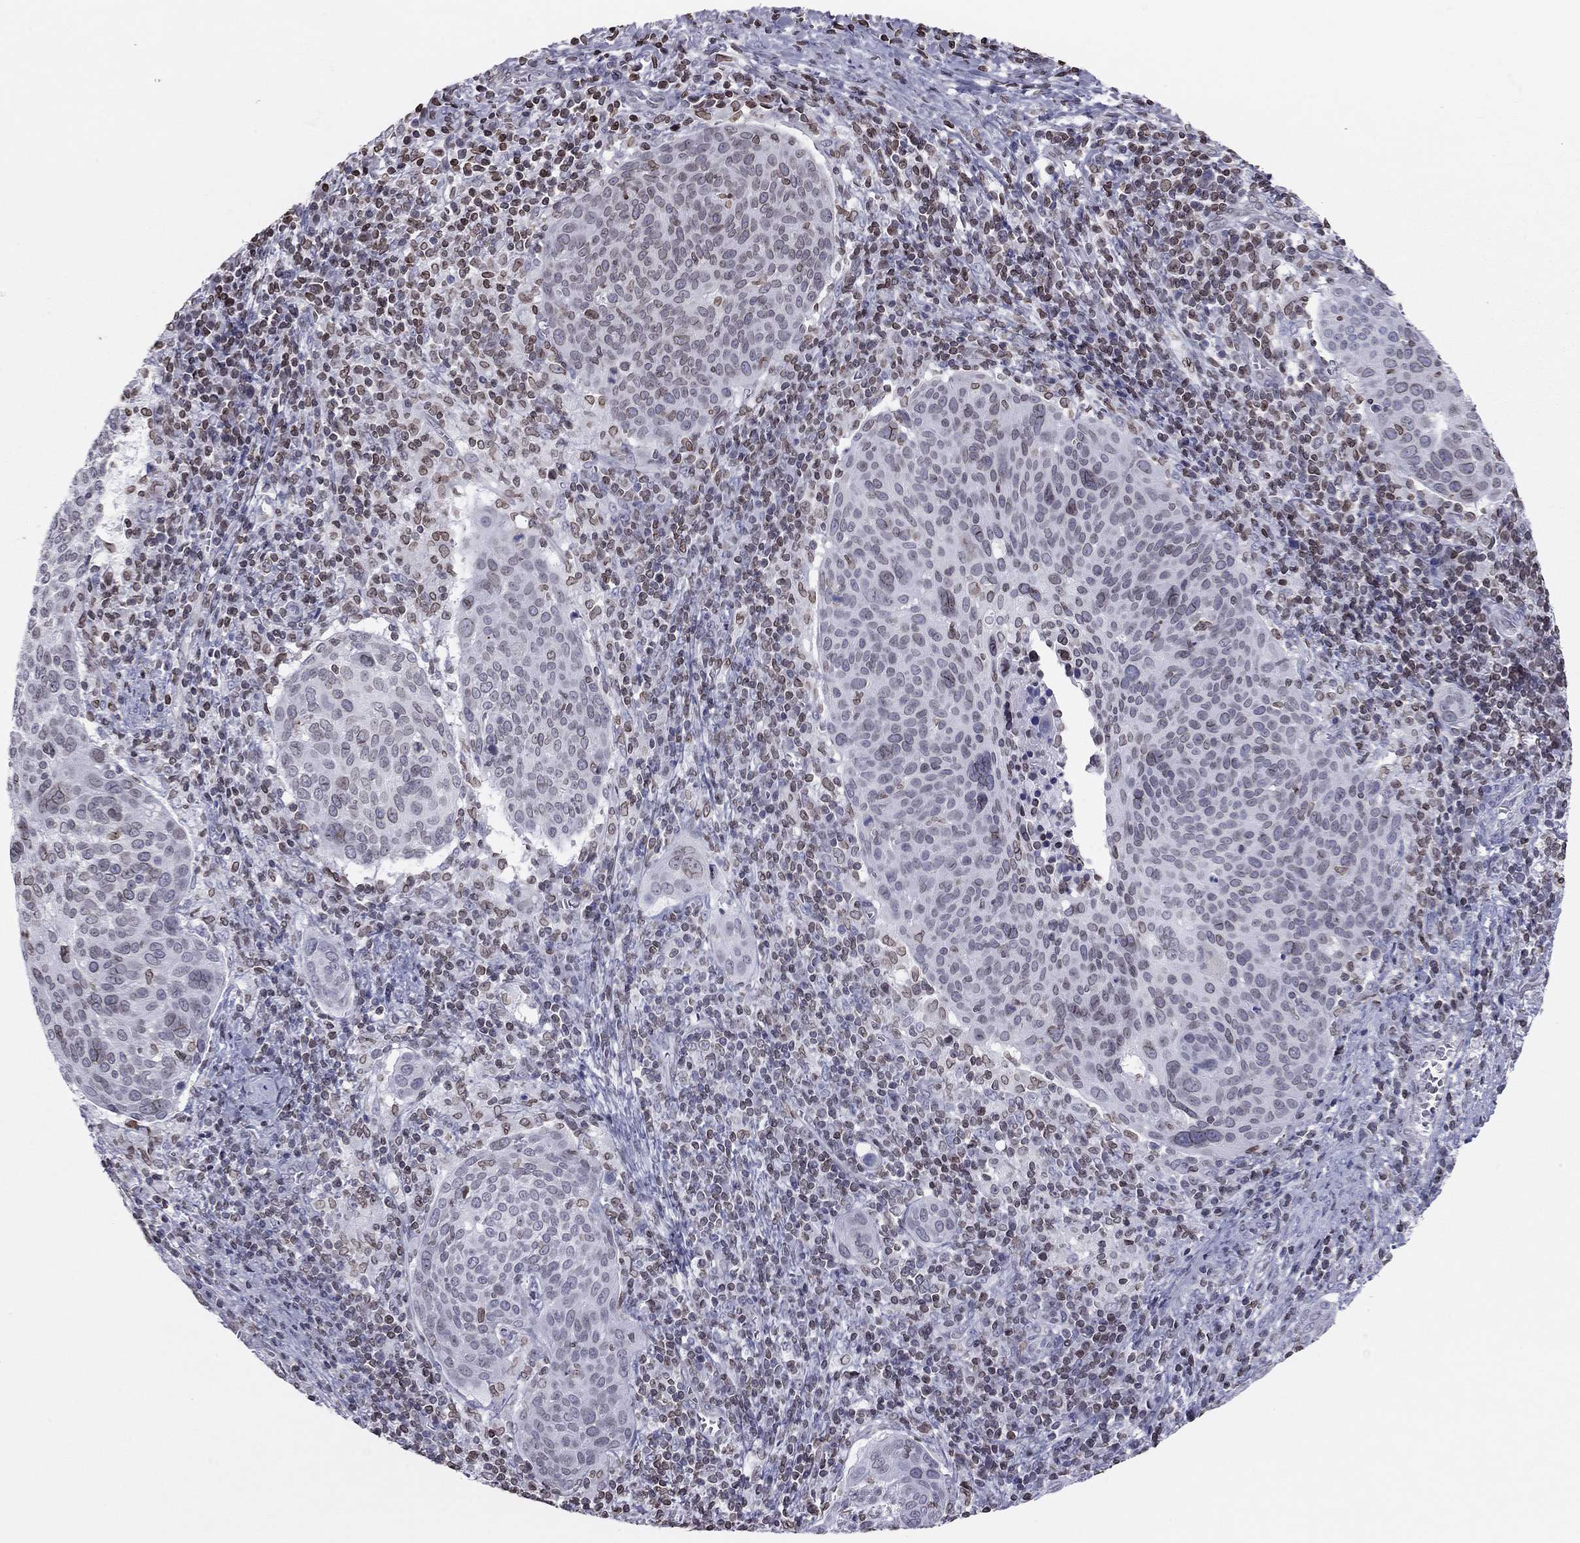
{"staining": {"intensity": "moderate", "quantity": "<25%", "location": "cytoplasmic/membranous,nuclear"}, "tissue": "cervical cancer", "cell_type": "Tumor cells", "image_type": "cancer", "snomed": [{"axis": "morphology", "description": "Squamous cell carcinoma, NOS"}, {"axis": "topography", "description": "Cervix"}], "caption": "IHC image of human cervical cancer (squamous cell carcinoma) stained for a protein (brown), which exhibits low levels of moderate cytoplasmic/membranous and nuclear expression in approximately <25% of tumor cells.", "gene": "ESPL1", "patient": {"sex": "female", "age": 39}}